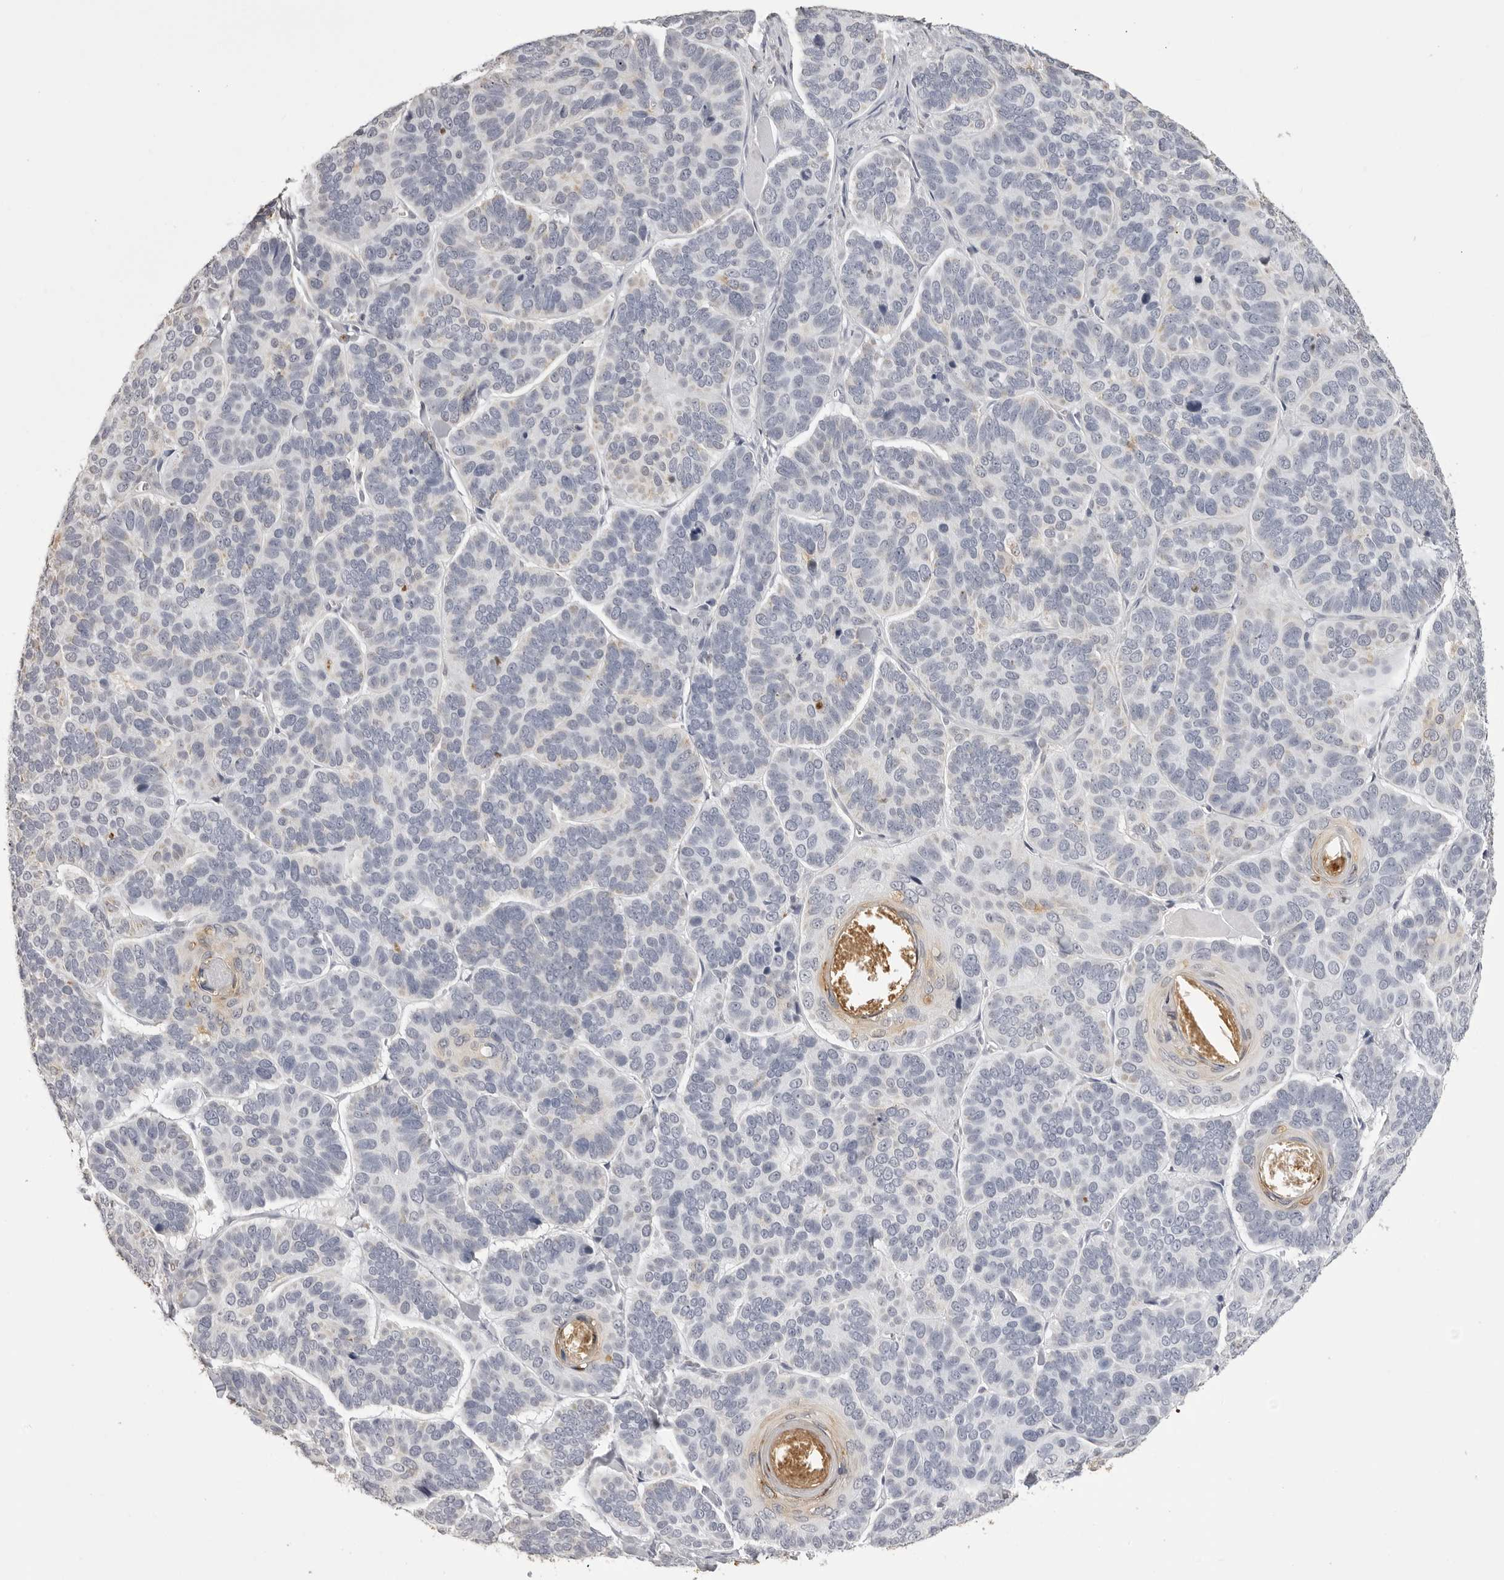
{"staining": {"intensity": "negative", "quantity": "none", "location": "none"}, "tissue": "skin cancer", "cell_type": "Tumor cells", "image_type": "cancer", "snomed": [{"axis": "morphology", "description": "Basal cell carcinoma"}, {"axis": "topography", "description": "Skin"}], "caption": "High magnification brightfield microscopy of skin cancer (basal cell carcinoma) stained with DAB (brown) and counterstained with hematoxylin (blue): tumor cells show no significant expression.", "gene": "IL31", "patient": {"sex": "male", "age": 62}}